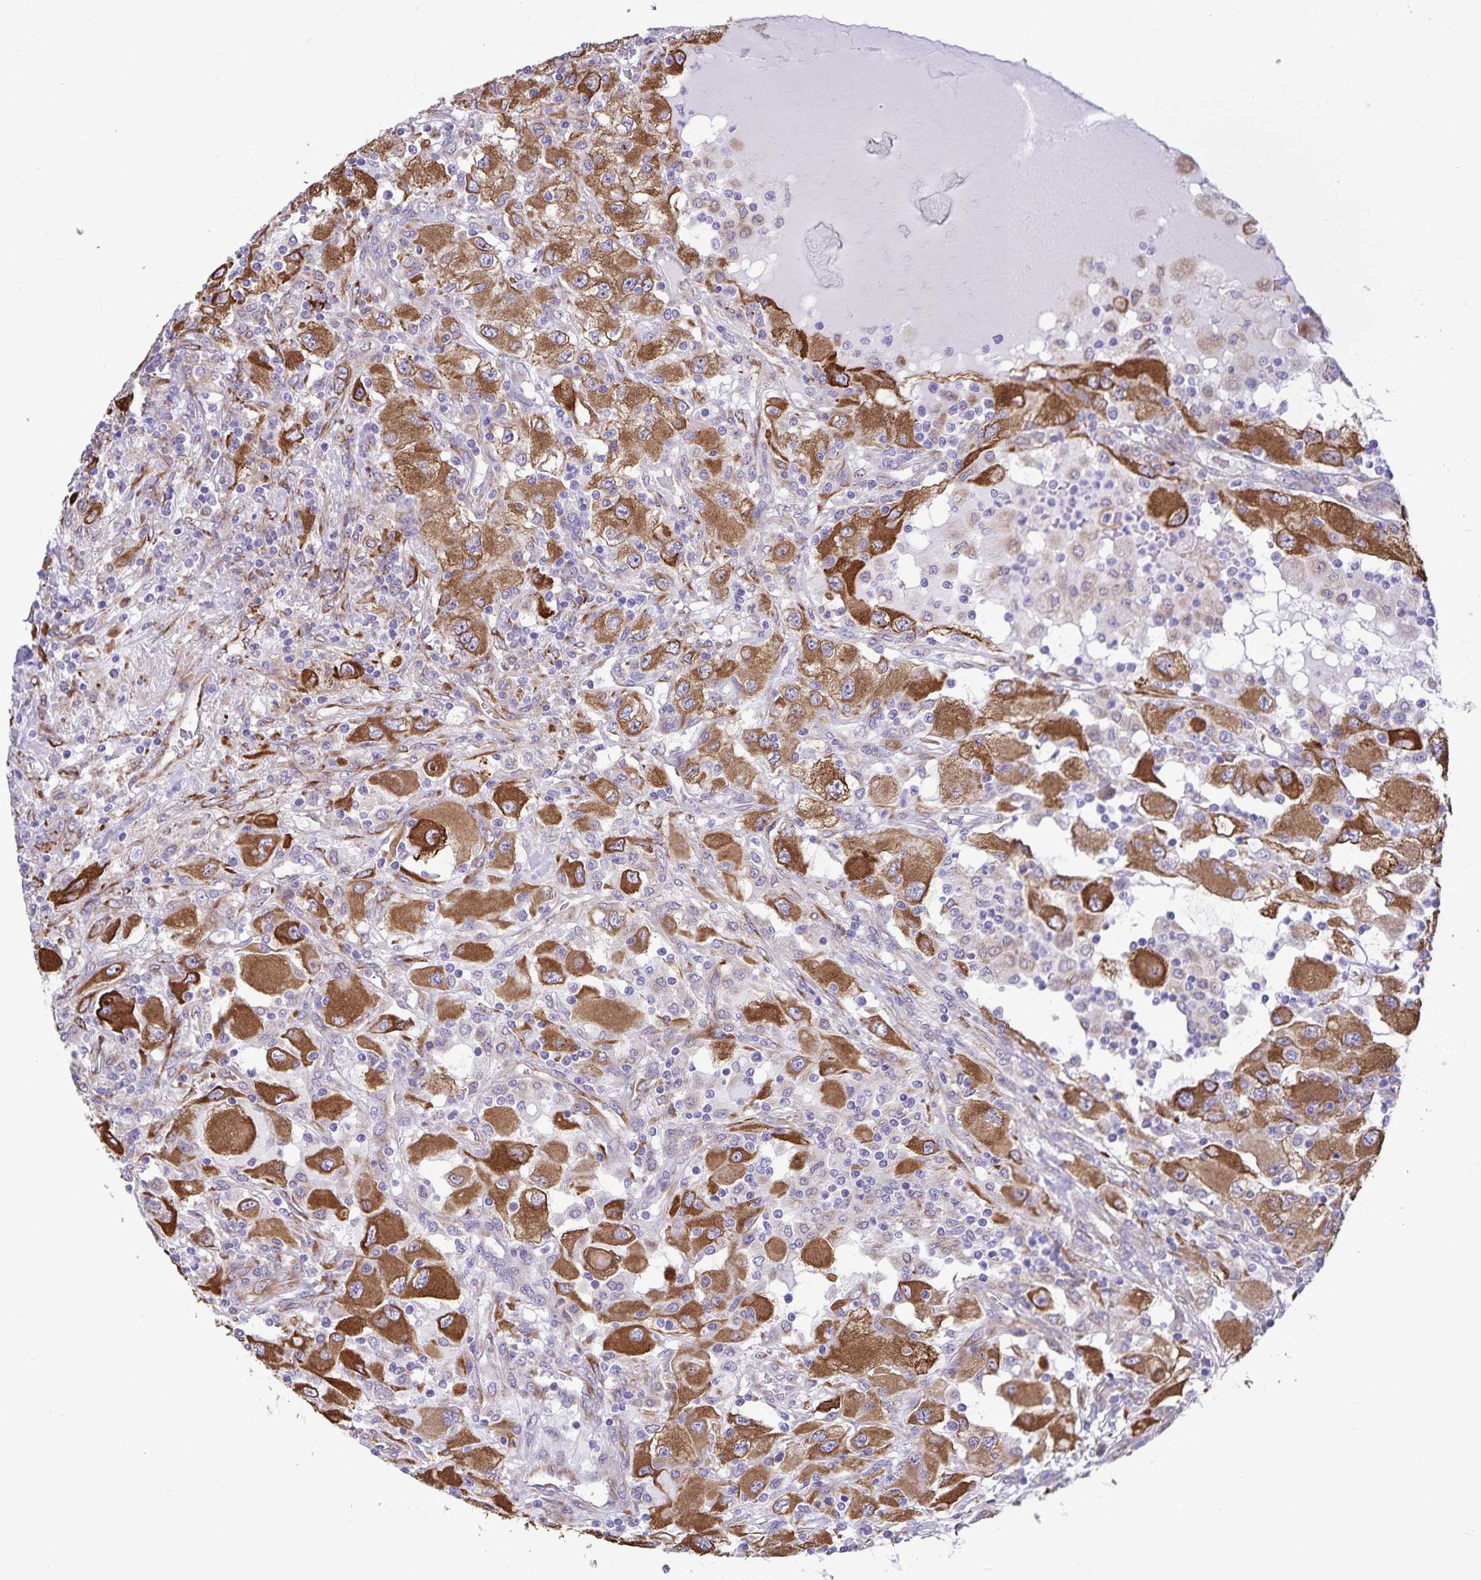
{"staining": {"intensity": "strong", "quantity": ">75%", "location": "cytoplasmic/membranous"}, "tissue": "renal cancer", "cell_type": "Tumor cells", "image_type": "cancer", "snomed": [{"axis": "morphology", "description": "Adenocarcinoma, NOS"}, {"axis": "topography", "description": "Kidney"}], "caption": "A brown stain shows strong cytoplasmic/membranous positivity of a protein in renal cancer tumor cells.", "gene": "RCN1", "patient": {"sex": "female", "age": 67}}